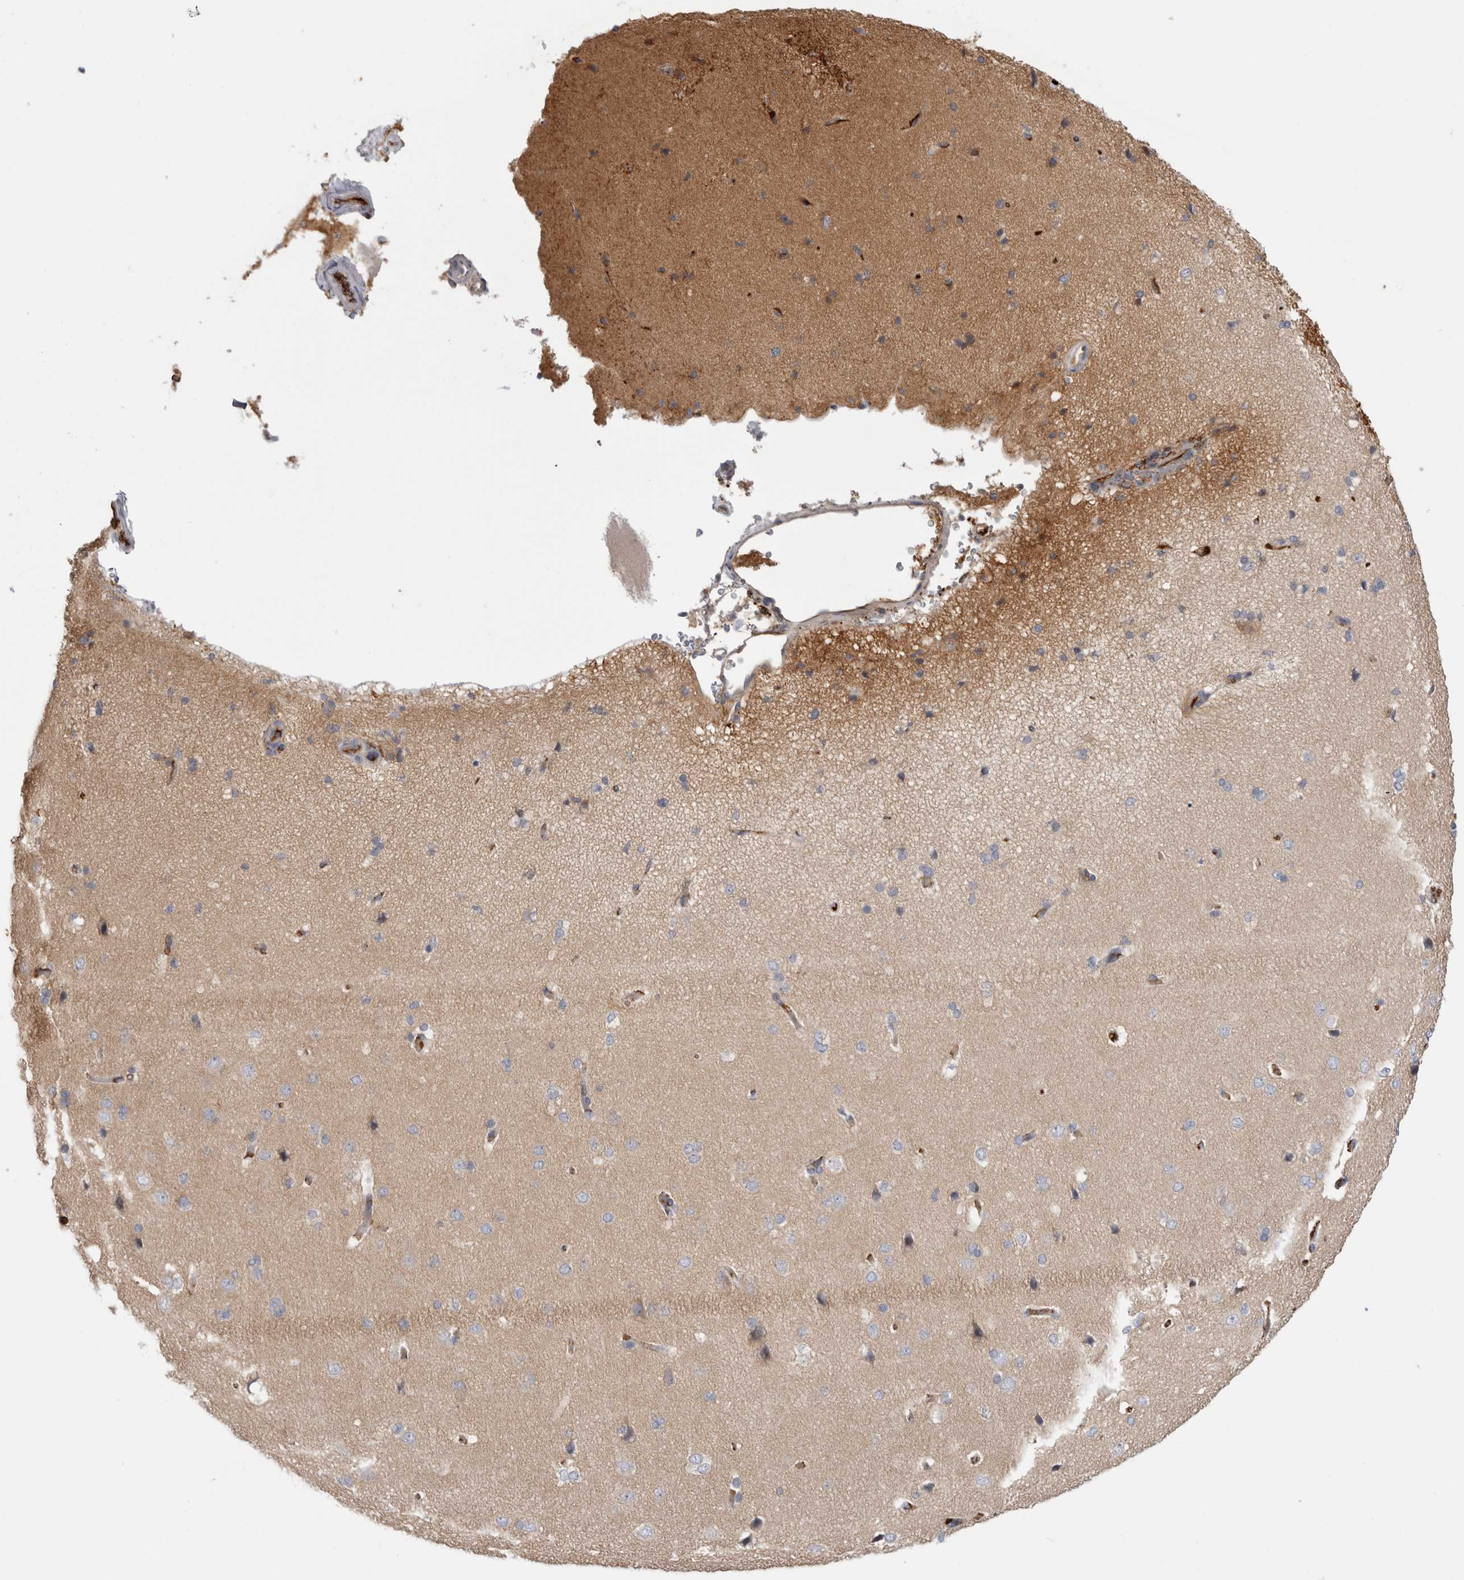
{"staining": {"intensity": "moderate", "quantity": "25%-75%", "location": "cytoplasmic/membranous"}, "tissue": "cerebral cortex", "cell_type": "Endothelial cells", "image_type": "normal", "snomed": [{"axis": "morphology", "description": "Normal tissue, NOS"}, {"axis": "topography", "description": "Cerebral cortex"}], "caption": "Immunohistochemical staining of benign cerebral cortex reveals moderate cytoplasmic/membranous protein positivity in approximately 25%-75% of endothelial cells. (DAB IHC with brightfield microscopy, high magnification).", "gene": "TBCE", "patient": {"sex": "male", "age": 62}}